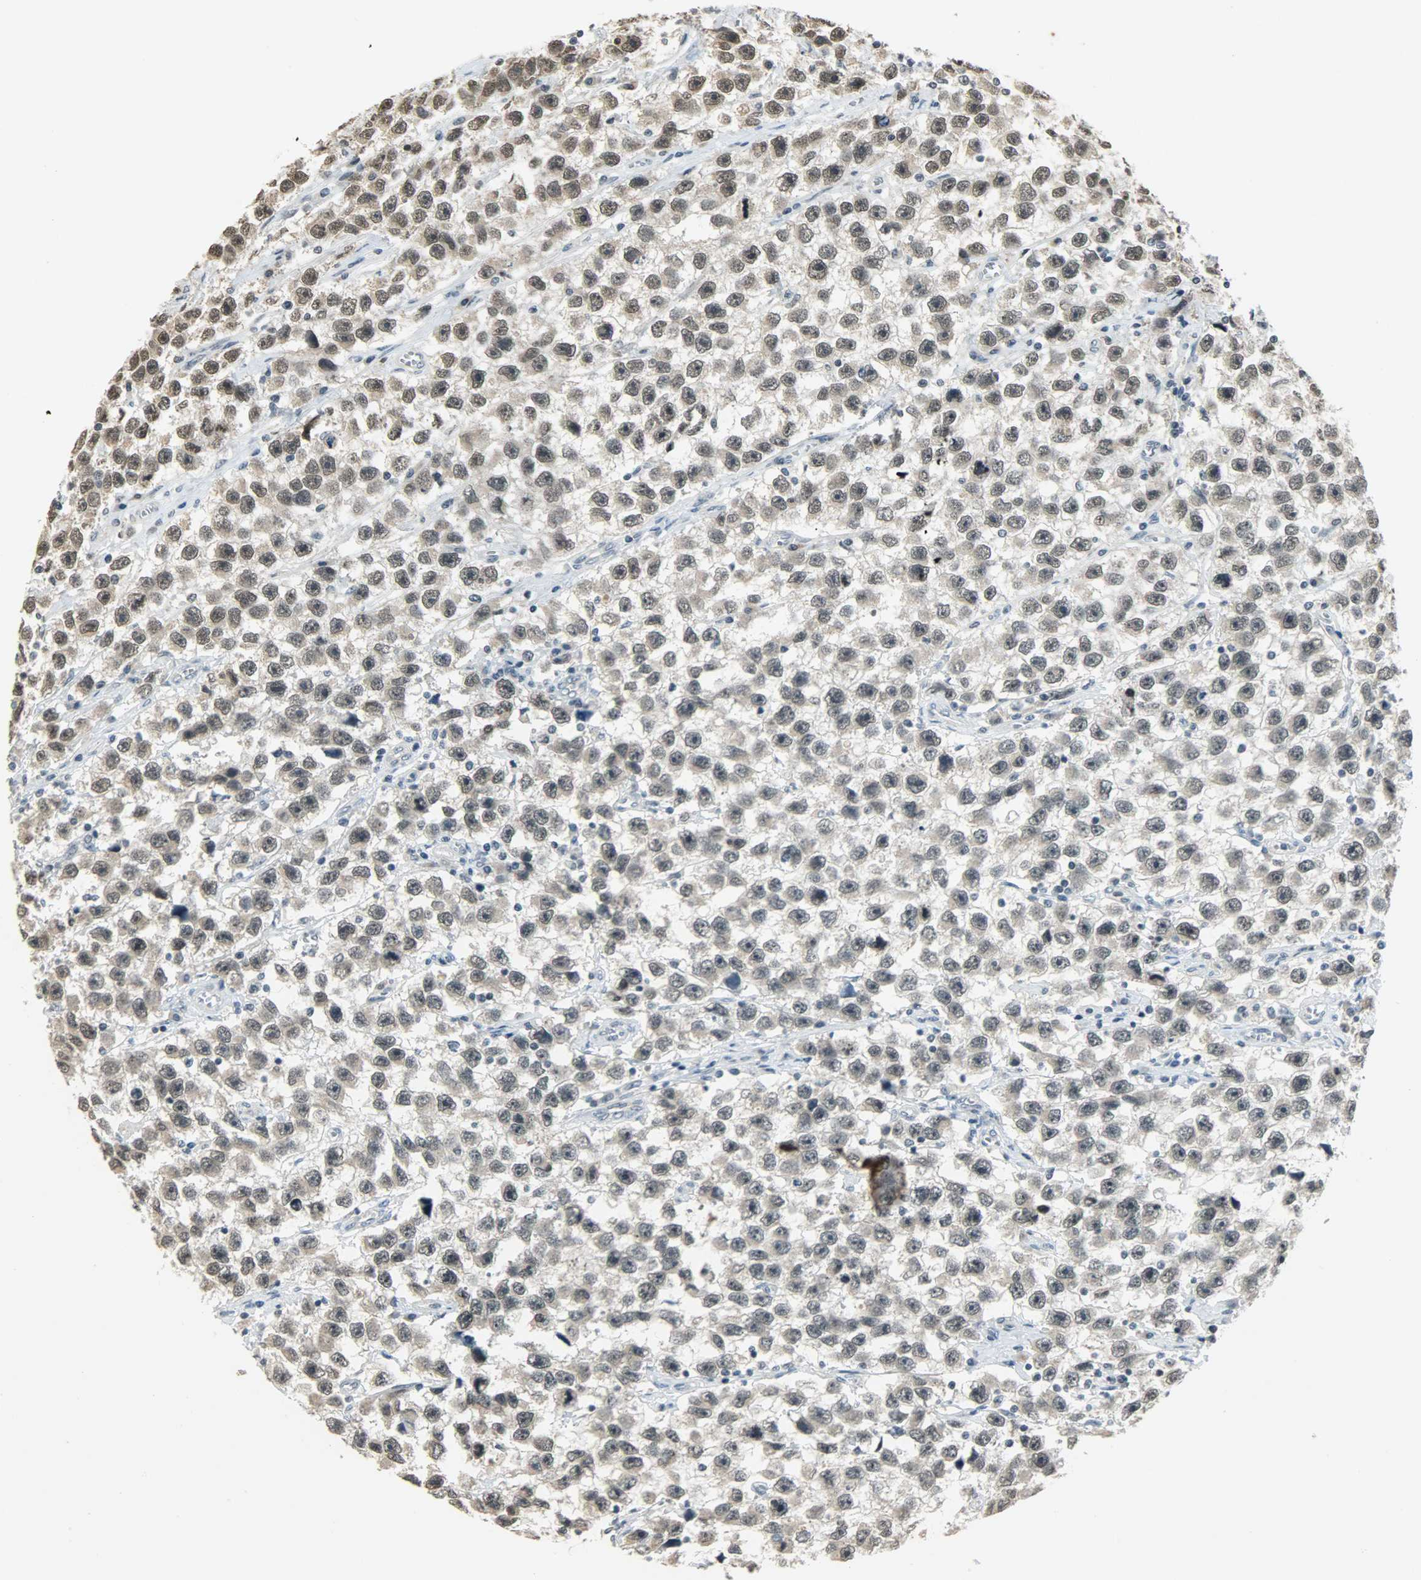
{"staining": {"intensity": "weak", "quantity": "<25%", "location": "nuclear"}, "tissue": "testis cancer", "cell_type": "Tumor cells", "image_type": "cancer", "snomed": [{"axis": "morphology", "description": "Seminoma, NOS"}, {"axis": "topography", "description": "Testis"}], "caption": "Immunohistochemistry of human seminoma (testis) reveals no expression in tumor cells. The staining is performed using DAB brown chromogen with nuclei counter-stained in using hematoxylin.", "gene": "SMARCA5", "patient": {"sex": "male", "age": 33}}